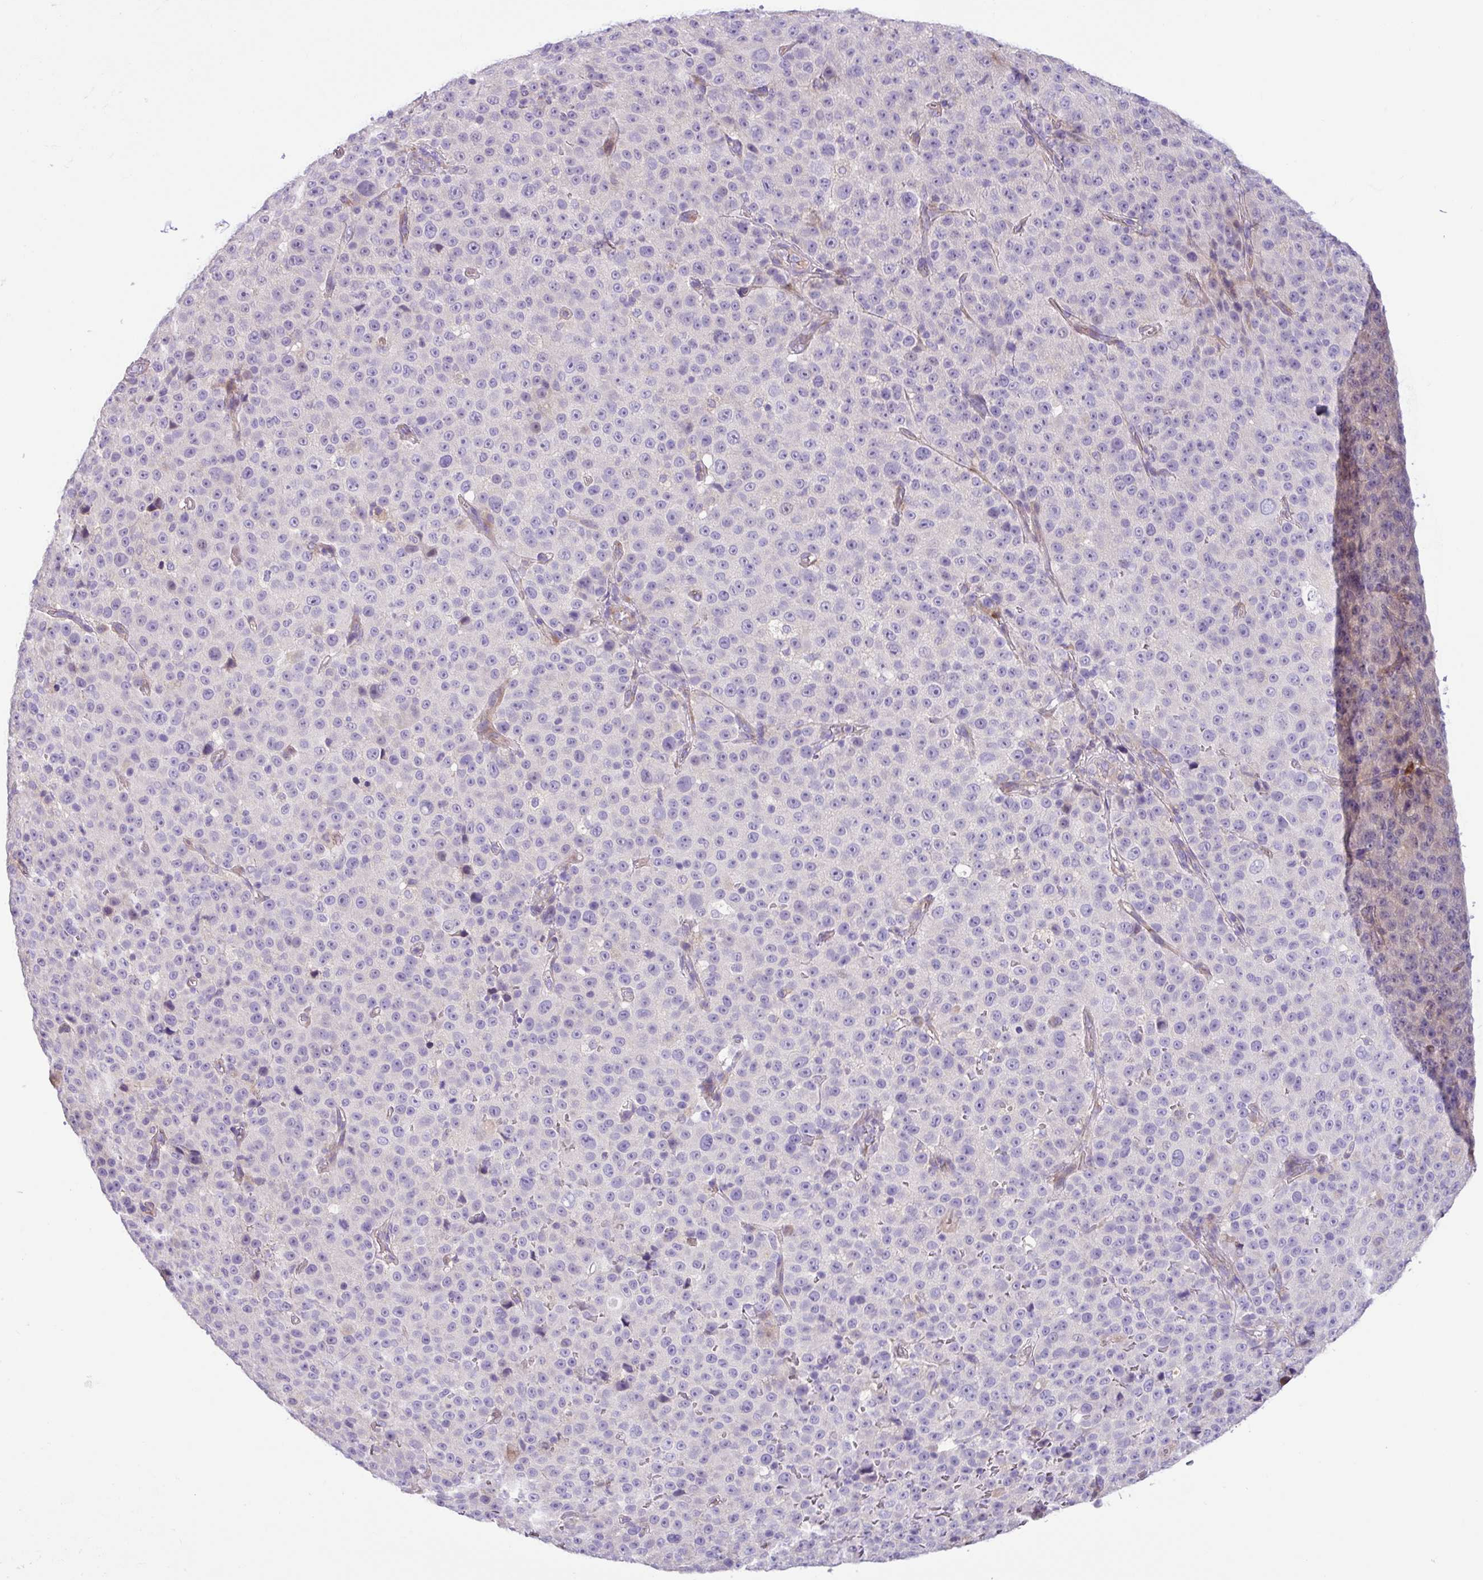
{"staining": {"intensity": "negative", "quantity": "none", "location": "none"}, "tissue": "melanoma", "cell_type": "Tumor cells", "image_type": "cancer", "snomed": [{"axis": "morphology", "description": "Malignant melanoma, Metastatic site"}, {"axis": "topography", "description": "Skin"}, {"axis": "topography", "description": "Lymph node"}], "caption": "Malignant melanoma (metastatic site) stained for a protein using IHC shows no staining tumor cells.", "gene": "CRISP3", "patient": {"sex": "male", "age": 66}}